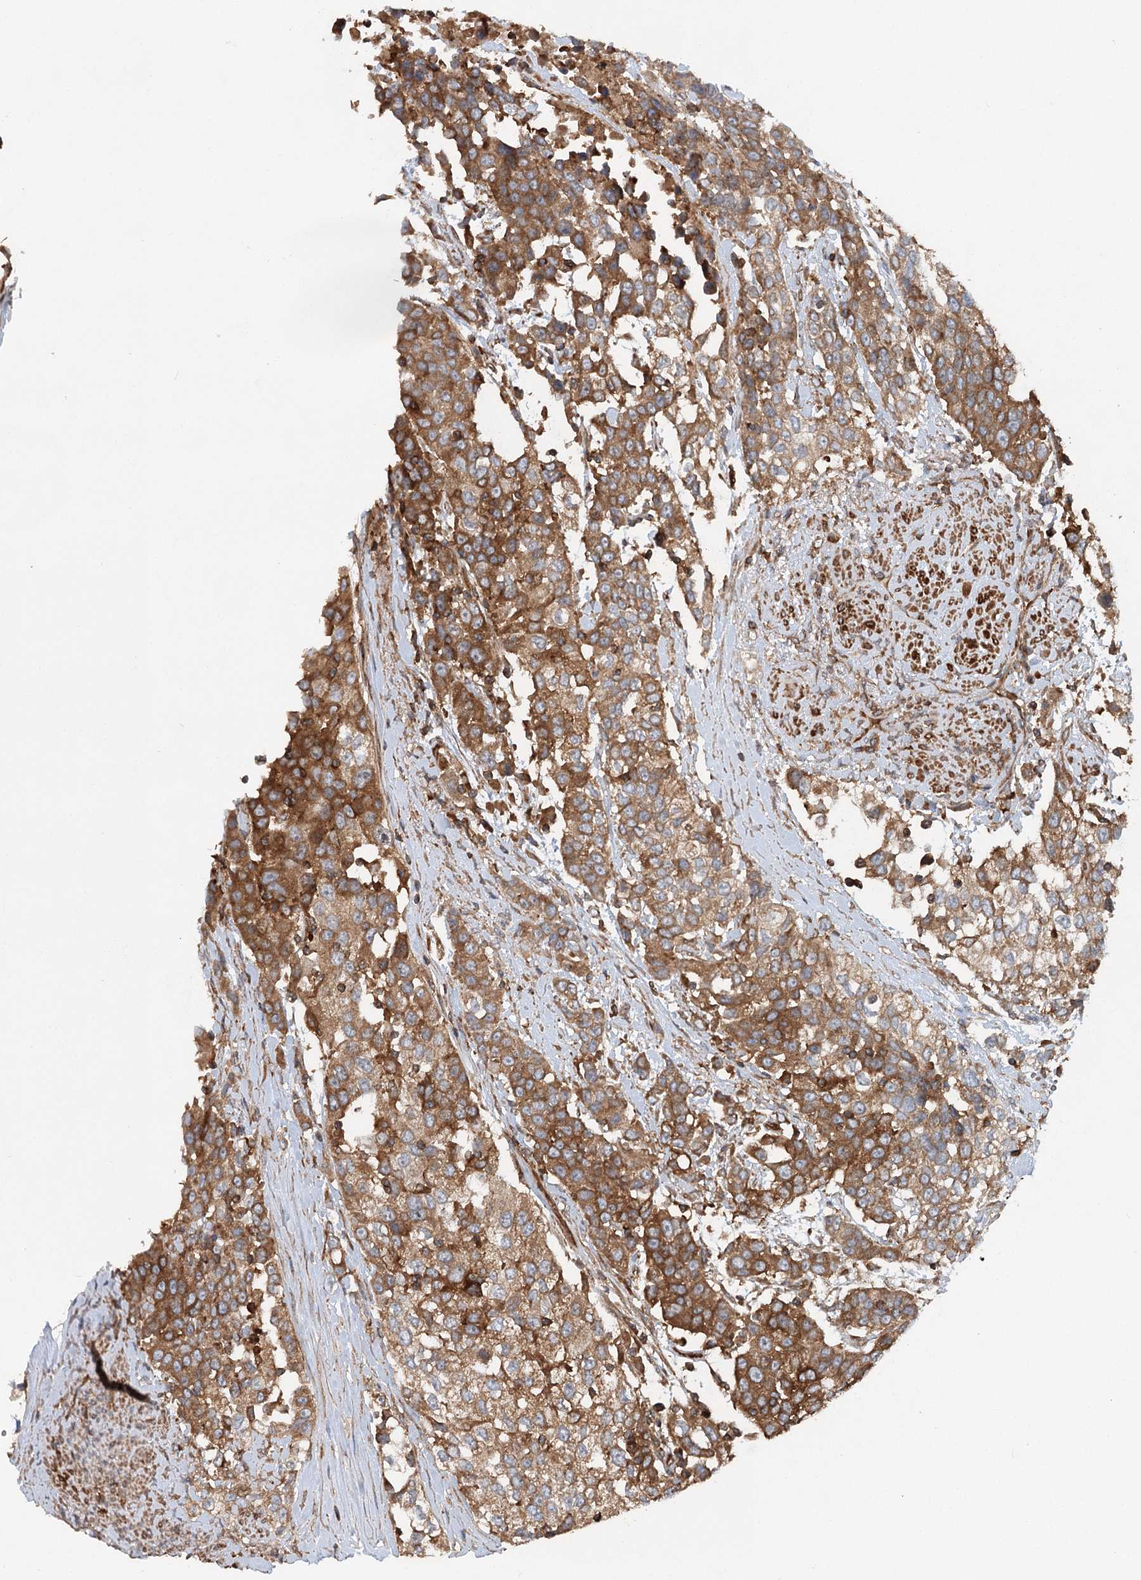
{"staining": {"intensity": "moderate", "quantity": ">75%", "location": "cytoplasmic/membranous"}, "tissue": "urothelial cancer", "cell_type": "Tumor cells", "image_type": "cancer", "snomed": [{"axis": "morphology", "description": "Urothelial carcinoma, High grade"}, {"axis": "topography", "description": "Urinary bladder"}], "caption": "The micrograph displays staining of urothelial cancer, revealing moderate cytoplasmic/membranous protein staining (brown color) within tumor cells.", "gene": "PAIP2", "patient": {"sex": "female", "age": 80}}